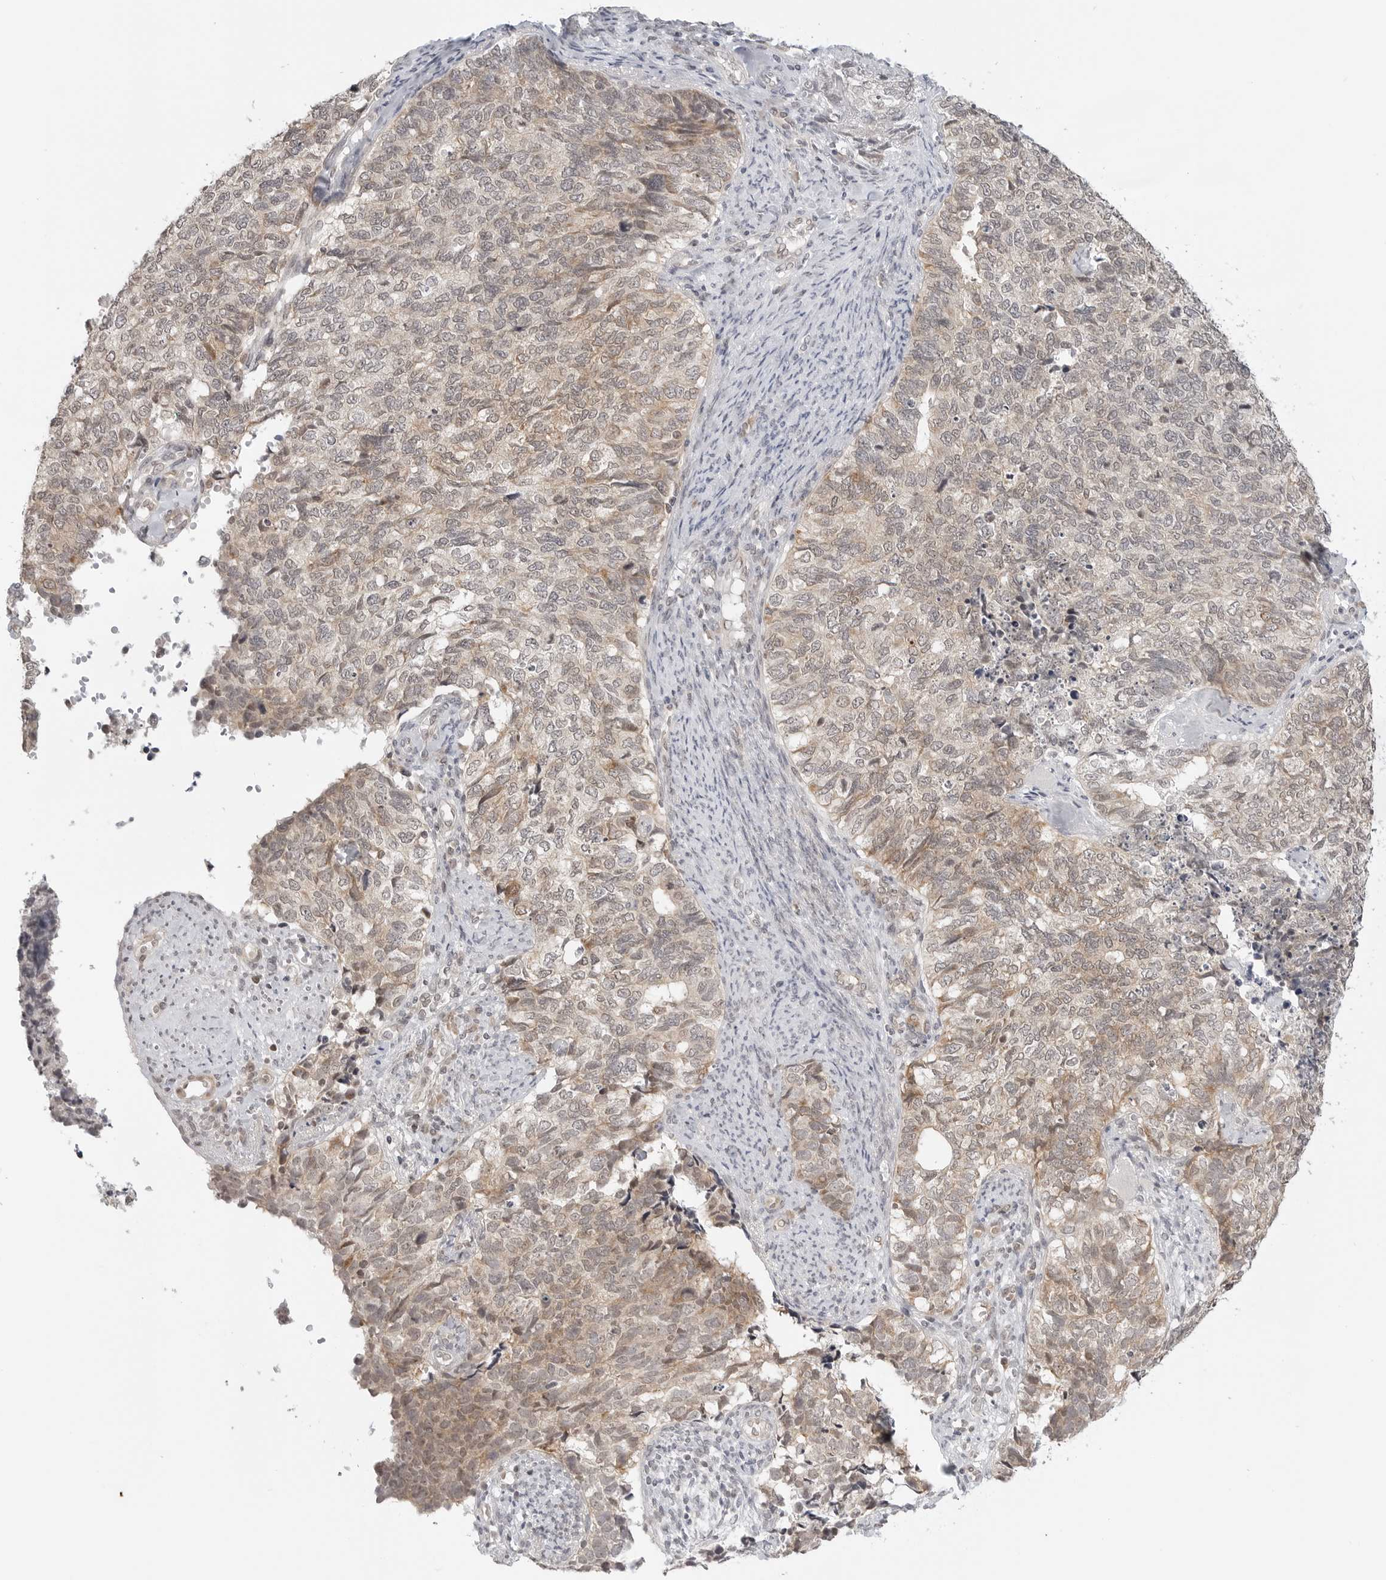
{"staining": {"intensity": "weak", "quantity": "25%-75%", "location": "cytoplasmic/membranous"}, "tissue": "cervical cancer", "cell_type": "Tumor cells", "image_type": "cancer", "snomed": [{"axis": "morphology", "description": "Squamous cell carcinoma, NOS"}, {"axis": "topography", "description": "Cervix"}], "caption": "Squamous cell carcinoma (cervical) stained with a protein marker reveals weak staining in tumor cells.", "gene": "METAP1", "patient": {"sex": "female", "age": 63}}